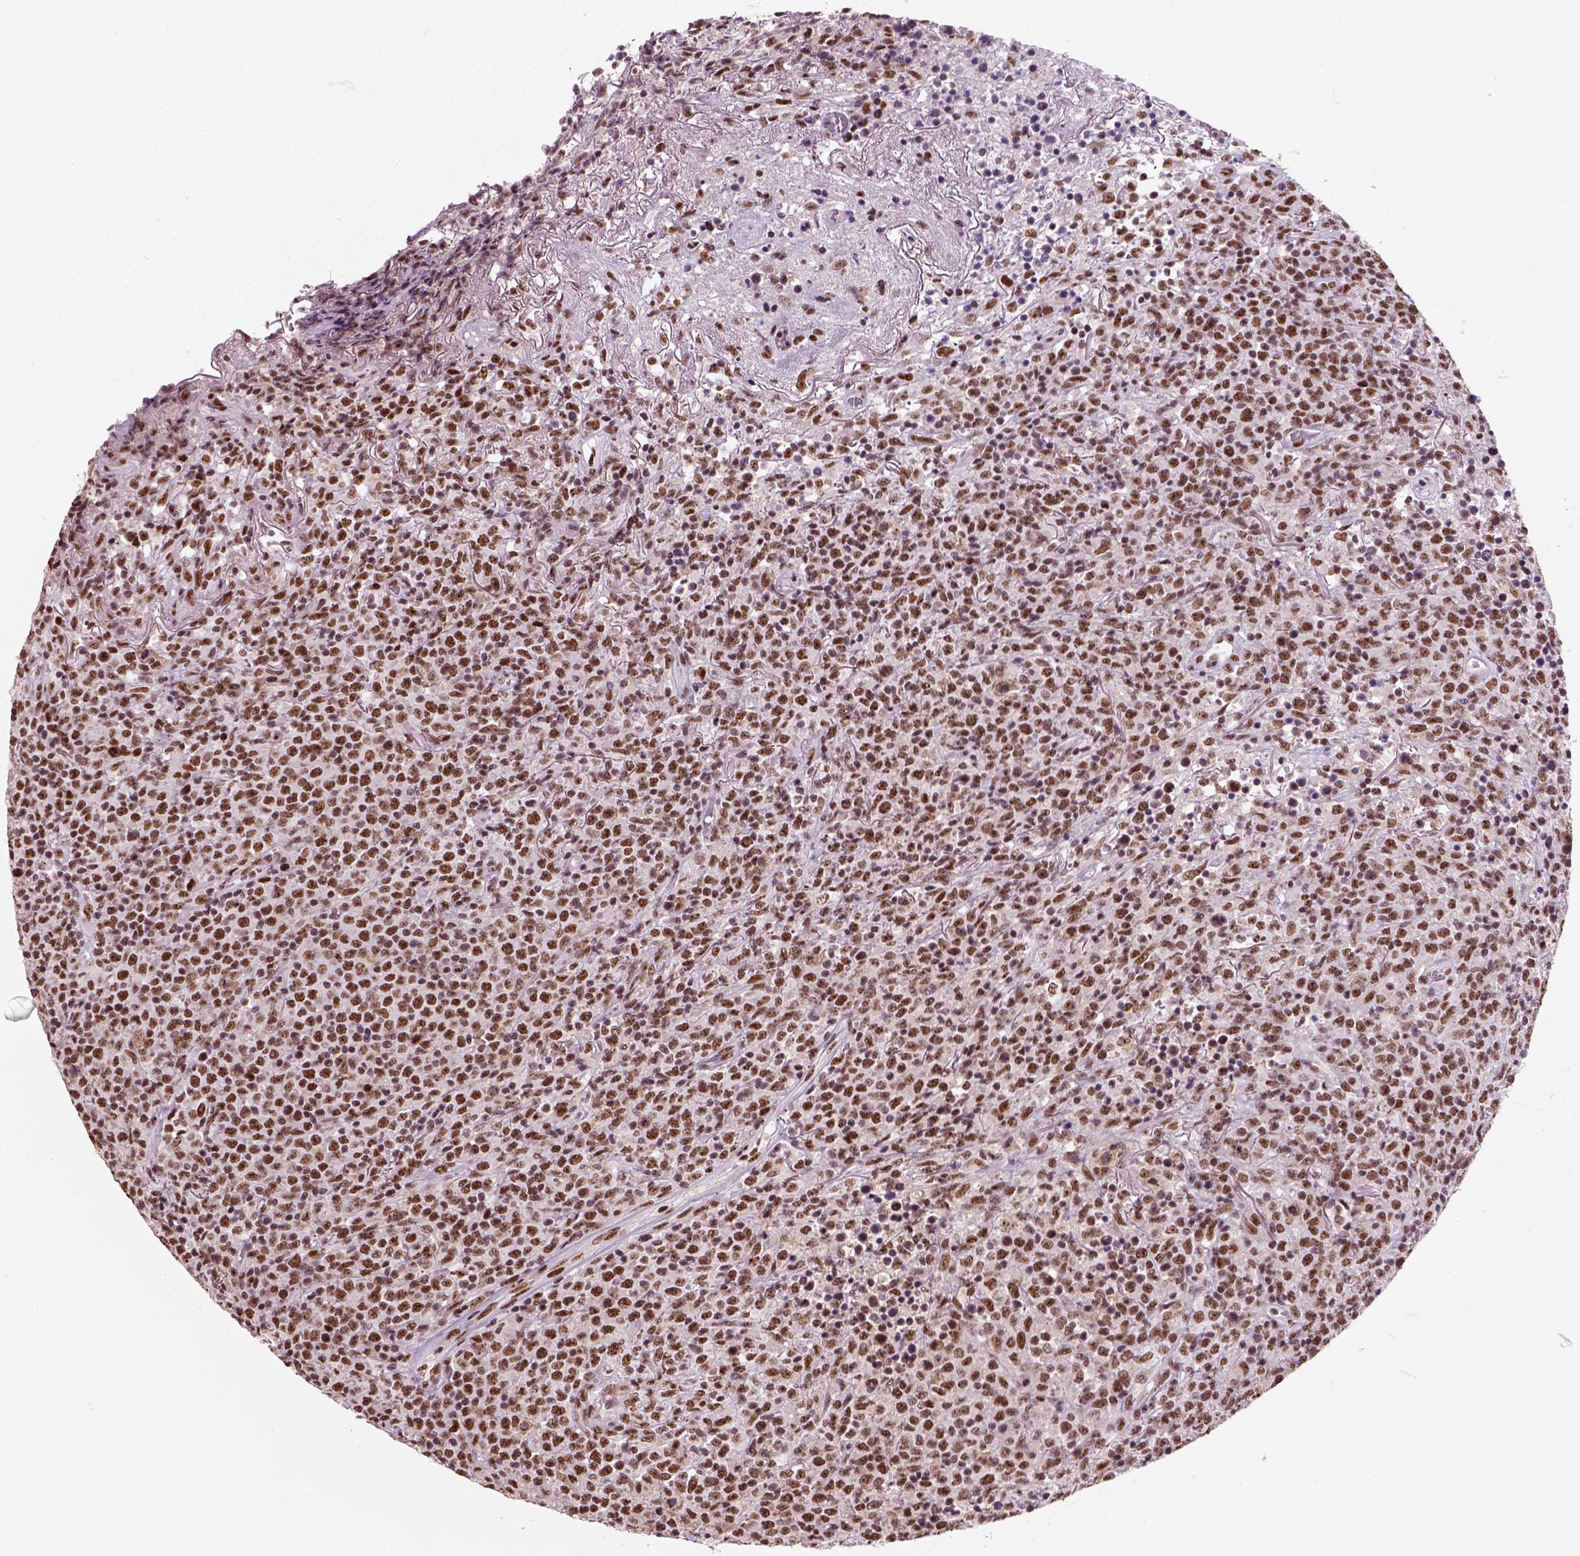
{"staining": {"intensity": "moderate", "quantity": ">75%", "location": "nuclear"}, "tissue": "lymphoma", "cell_type": "Tumor cells", "image_type": "cancer", "snomed": [{"axis": "morphology", "description": "Malignant lymphoma, non-Hodgkin's type, High grade"}, {"axis": "topography", "description": "Lung"}], "caption": "IHC micrograph of human lymphoma stained for a protein (brown), which demonstrates medium levels of moderate nuclear positivity in about >75% of tumor cells.", "gene": "GTF2F1", "patient": {"sex": "male", "age": 79}}